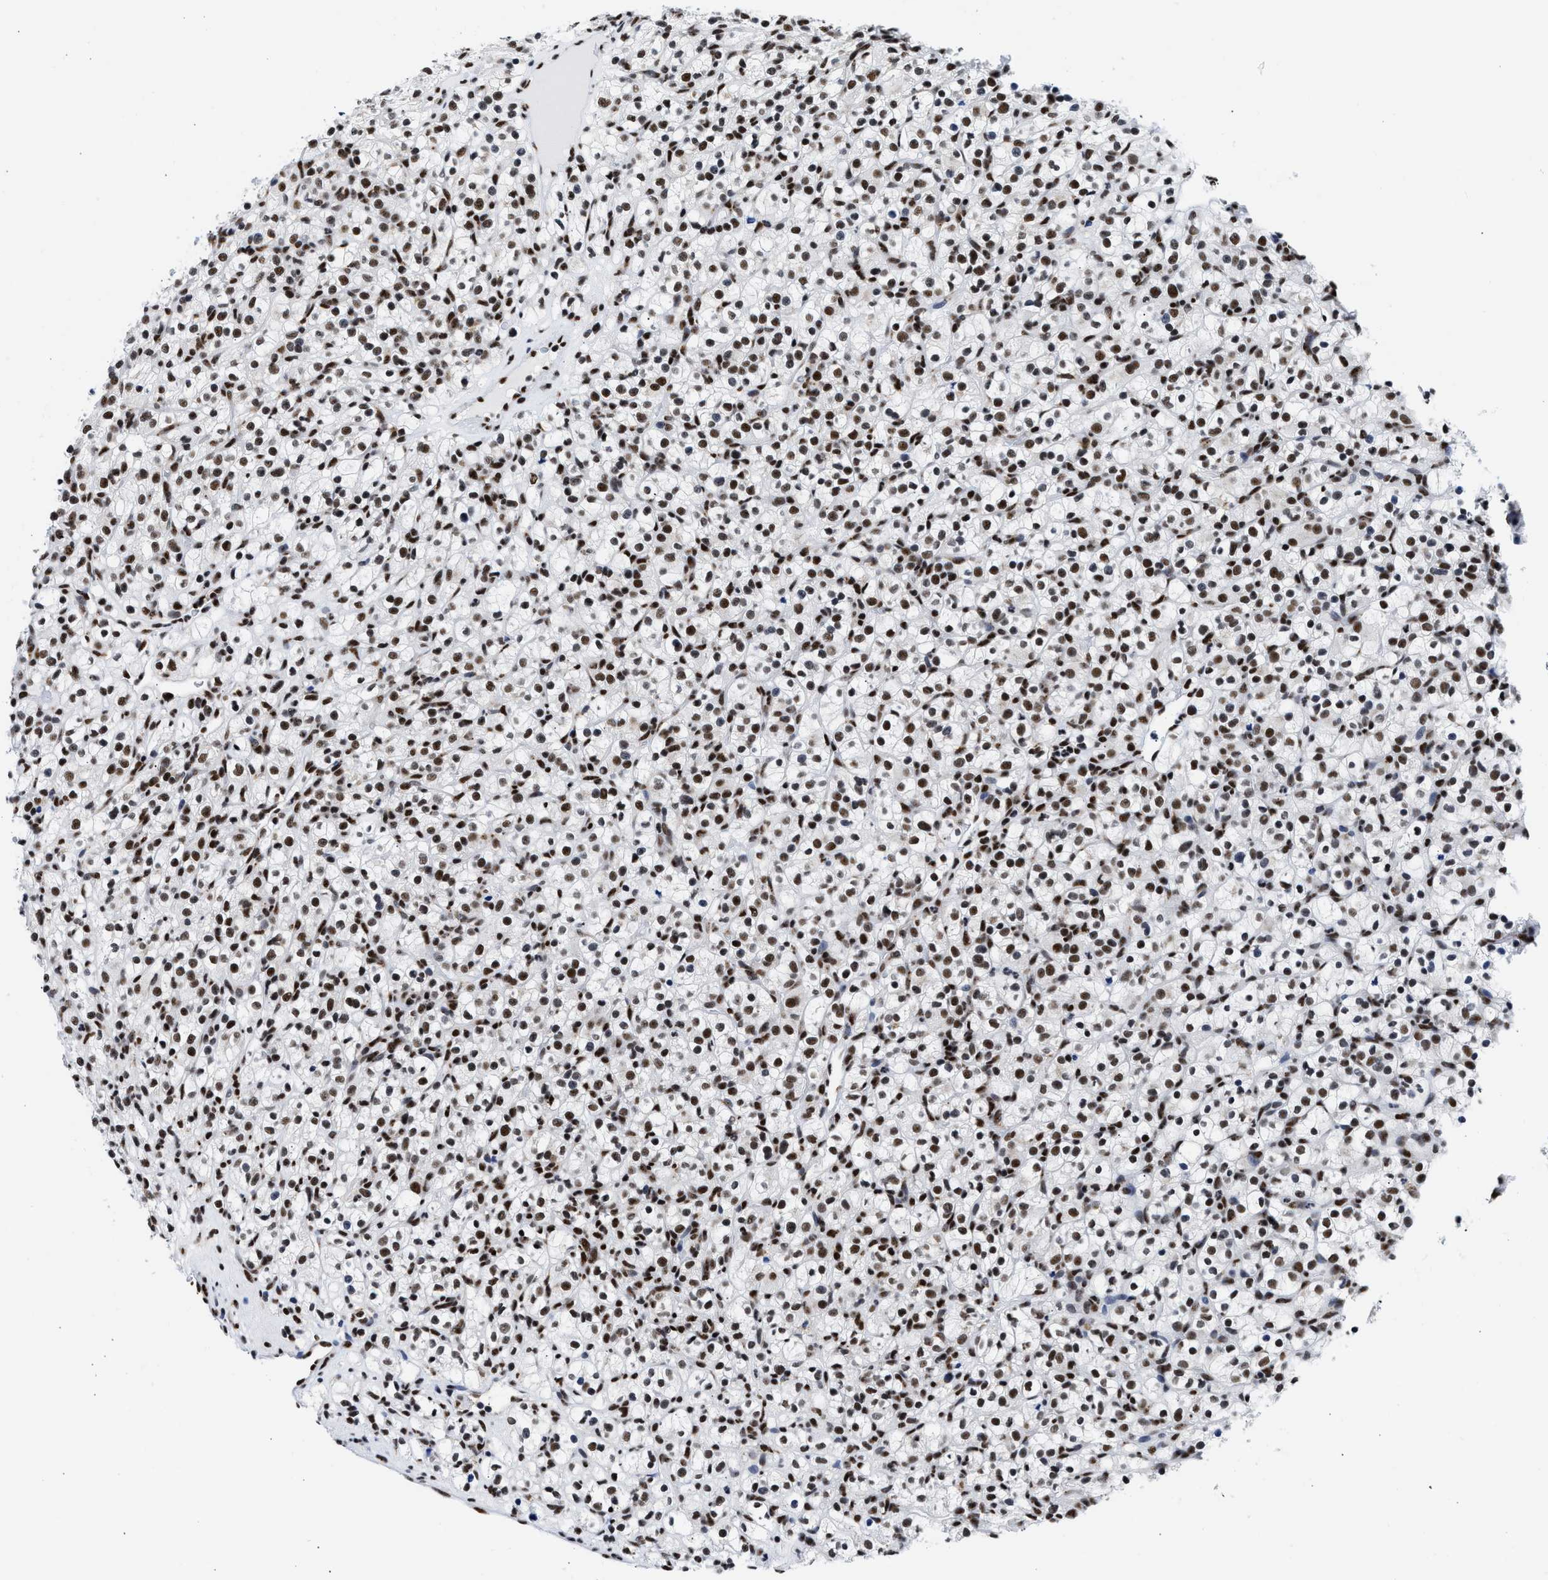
{"staining": {"intensity": "moderate", "quantity": ">75%", "location": "nuclear"}, "tissue": "renal cancer", "cell_type": "Tumor cells", "image_type": "cancer", "snomed": [{"axis": "morphology", "description": "Normal tissue, NOS"}, {"axis": "morphology", "description": "Adenocarcinoma, NOS"}, {"axis": "topography", "description": "Kidney"}], "caption": "Renal cancer was stained to show a protein in brown. There is medium levels of moderate nuclear expression in approximately >75% of tumor cells.", "gene": "RBM8A", "patient": {"sex": "female", "age": 72}}